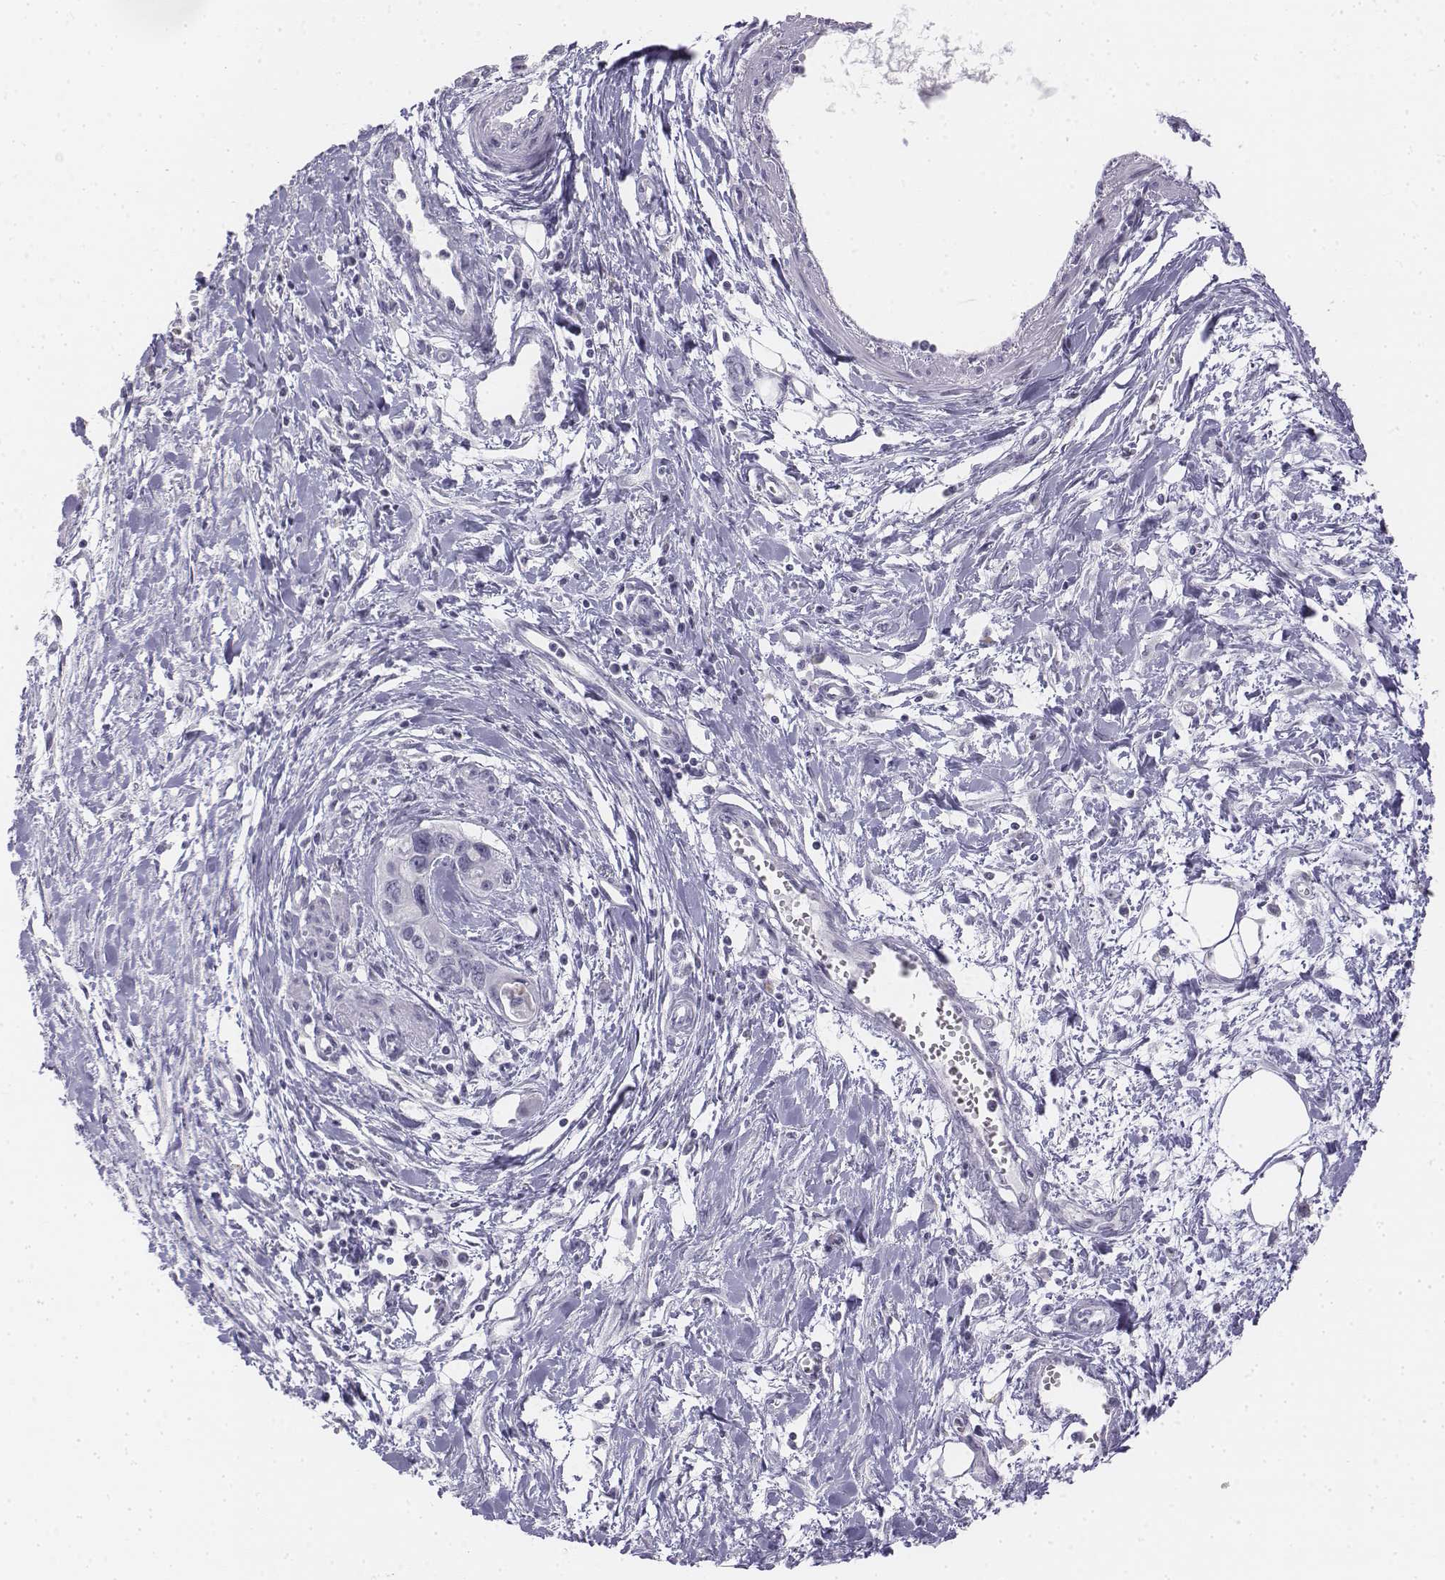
{"staining": {"intensity": "negative", "quantity": "none", "location": "none"}, "tissue": "pancreatic cancer", "cell_type": "Tumor cells", "image_type": "cancer", "snomed": [{"axis": "morphology", "description": "Adenocarcinoma, NOS"}, {"axis": "topography", "description": "Pancreas"}], "caption": "This is a histopathology image of immunohistochemistry (IHC) staining of pancreatic adenocarcinoma, which shows no staining in tumor cells. (Brightfield microscopy of DAB (3,3'-diaminobenzidine) immunohistochemistry at high magnification).", "gene": "UCN2", "patient": {"sex": "male", "age": 60}}